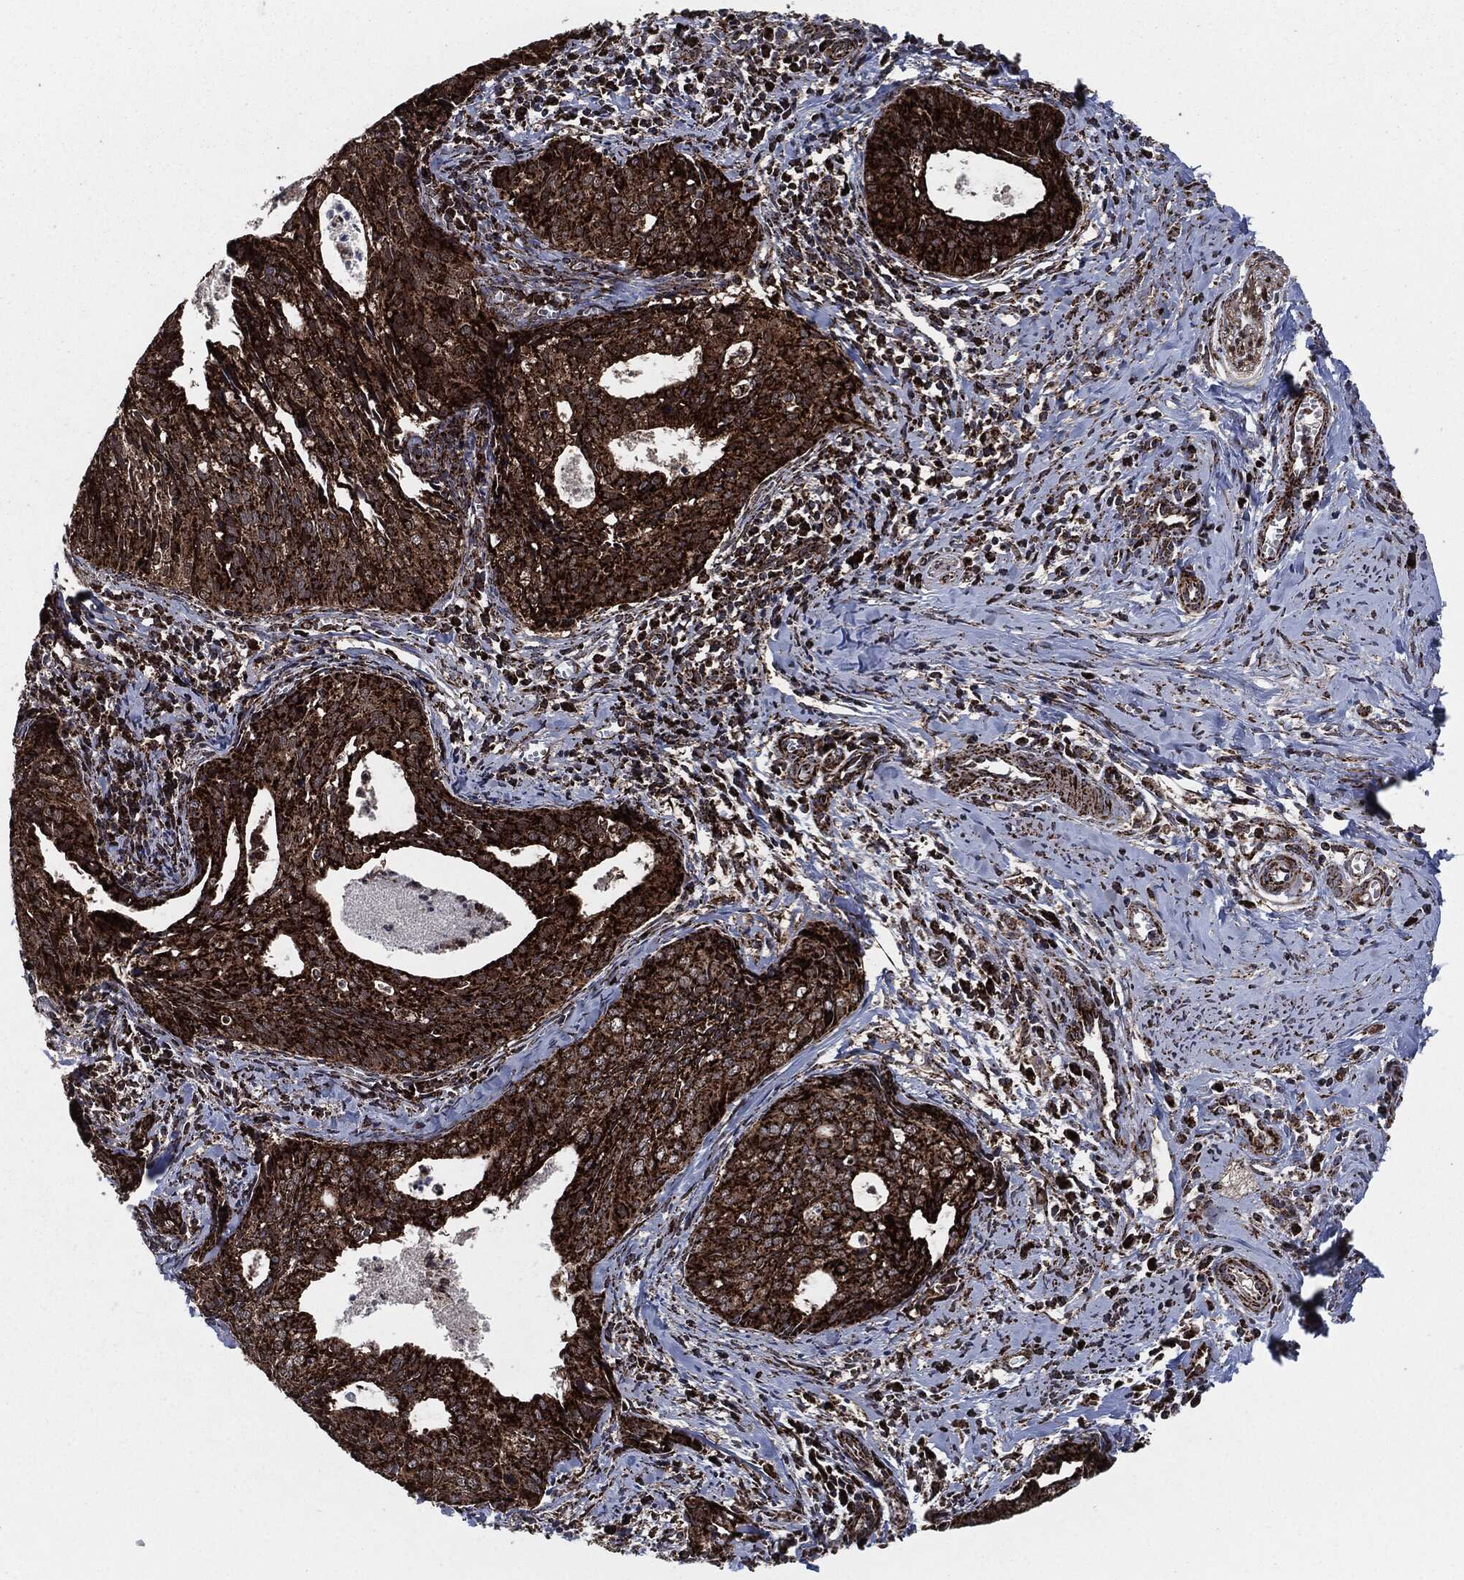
{"staining": {"intensity": "strong", "quantity": ">75%", "location": "cytoplasmic/membranous"}, "tissue": "cervical cancer", "cell_type": "Tumor cells", "image_type": "cancer", "snomed": [{"axis": "morphology", "description": "Squamous cell carcinoma, NOS"}, {"axis": "topography", "description": "Cervix"}], "caption": "Immunohistochemical staining of cervical squamous cell carcinoma demonstrates high levels of strong cytoplasmic/membranous protein positivity in about >75% of tumor cells.", "gene": "FH", "patient": {"sex": "female", "age": 29}}